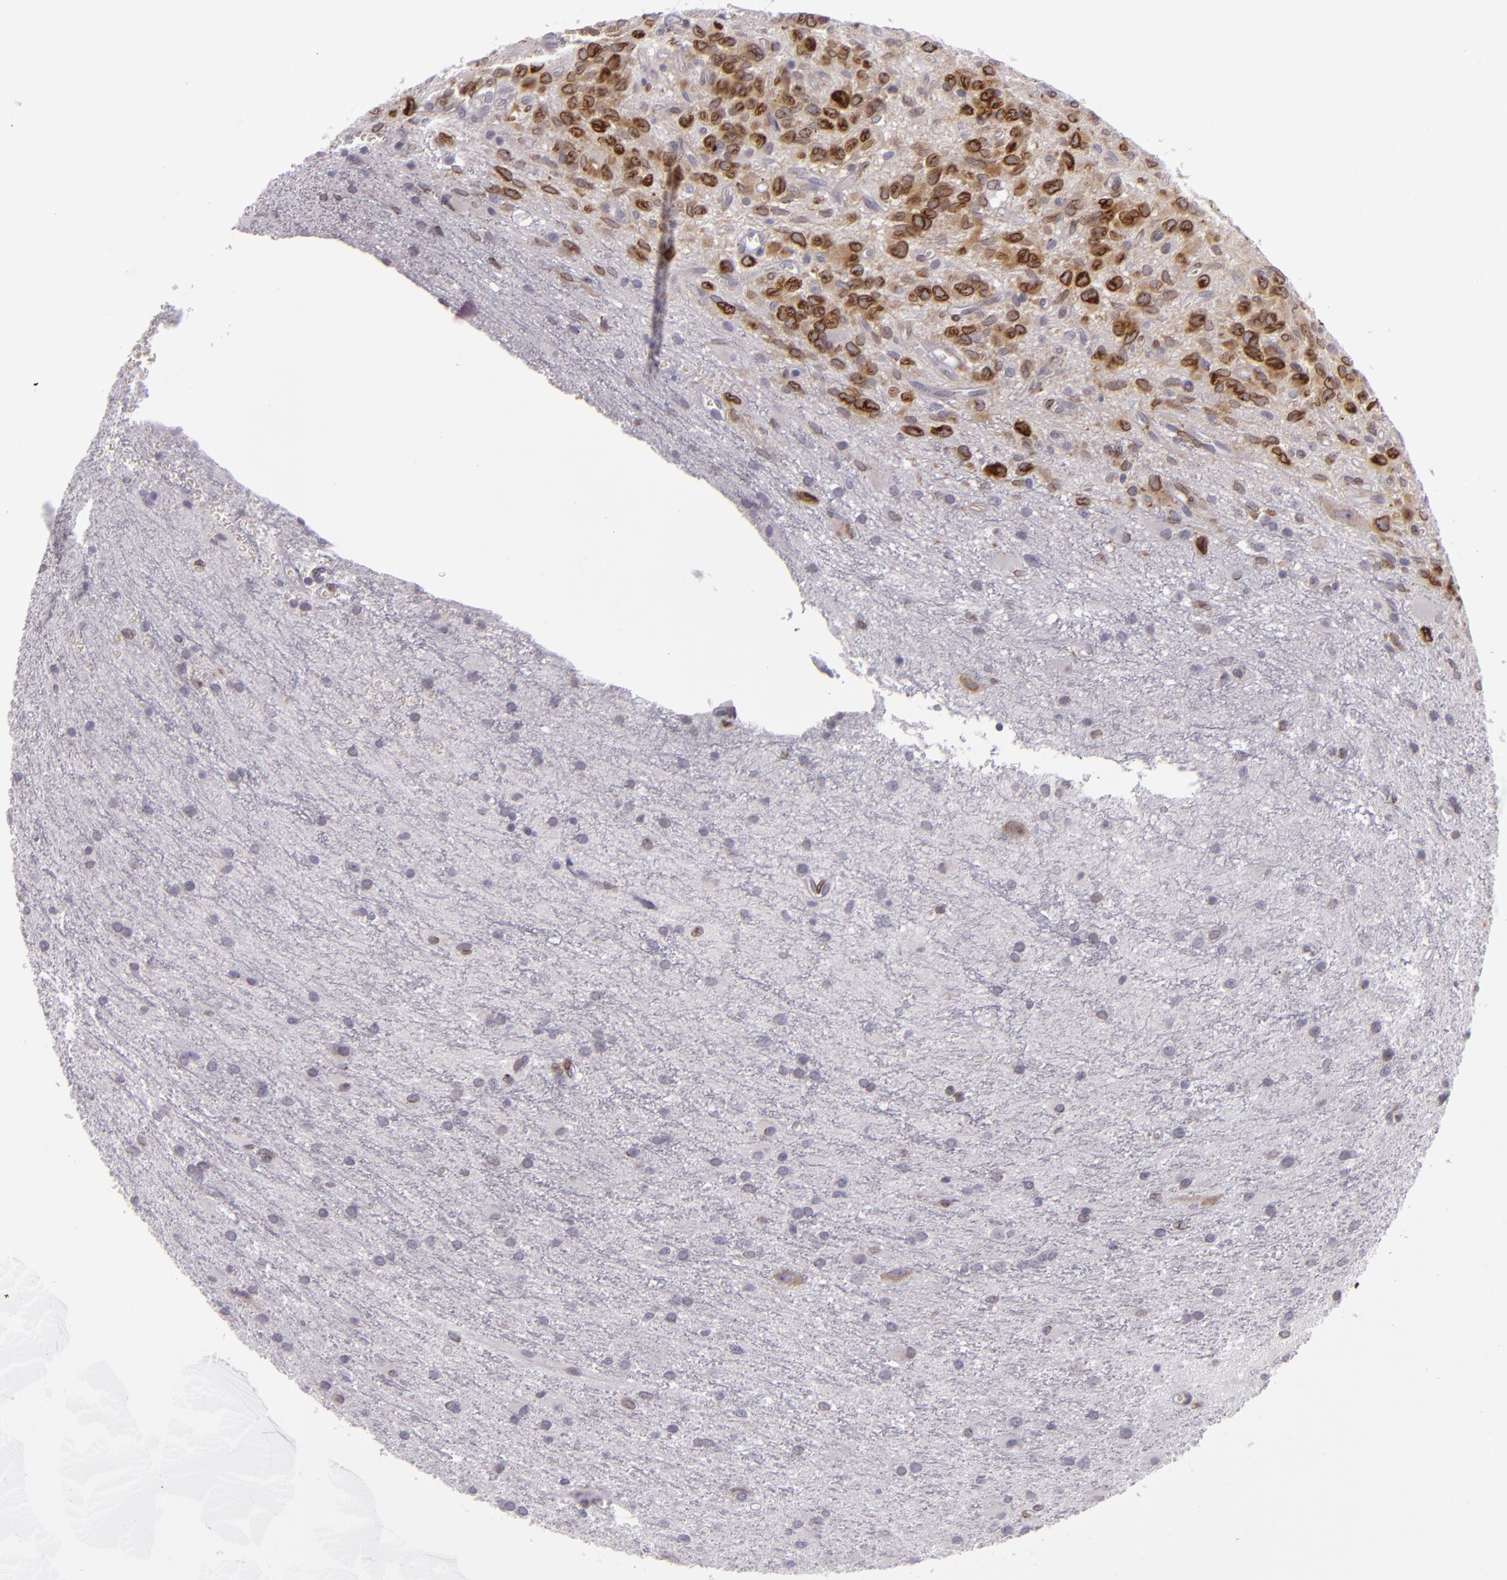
{"staining": {"intensity": "strong", "quantity": ">75%", "location": "nuclear"}, "tissue": "glioma", "cell_type": "Tumor cells", "image_type": "cancer", "snomed": [{"axis": "morphology", "description": "Glioma, malignant, Low grade"}, {"axis": "topography", "description": "Brain"}], "caption": "A histopathology image of human malignant low-grade glioma stained for a protein exhibits strong nuclear brown staining in tumor cells. (DAB (3,3'-diaminobenzidine) IHC with brightfield microscopy, high magnification).", "gene": "EMD", "patient": {"sex": "female", "age": 15}}